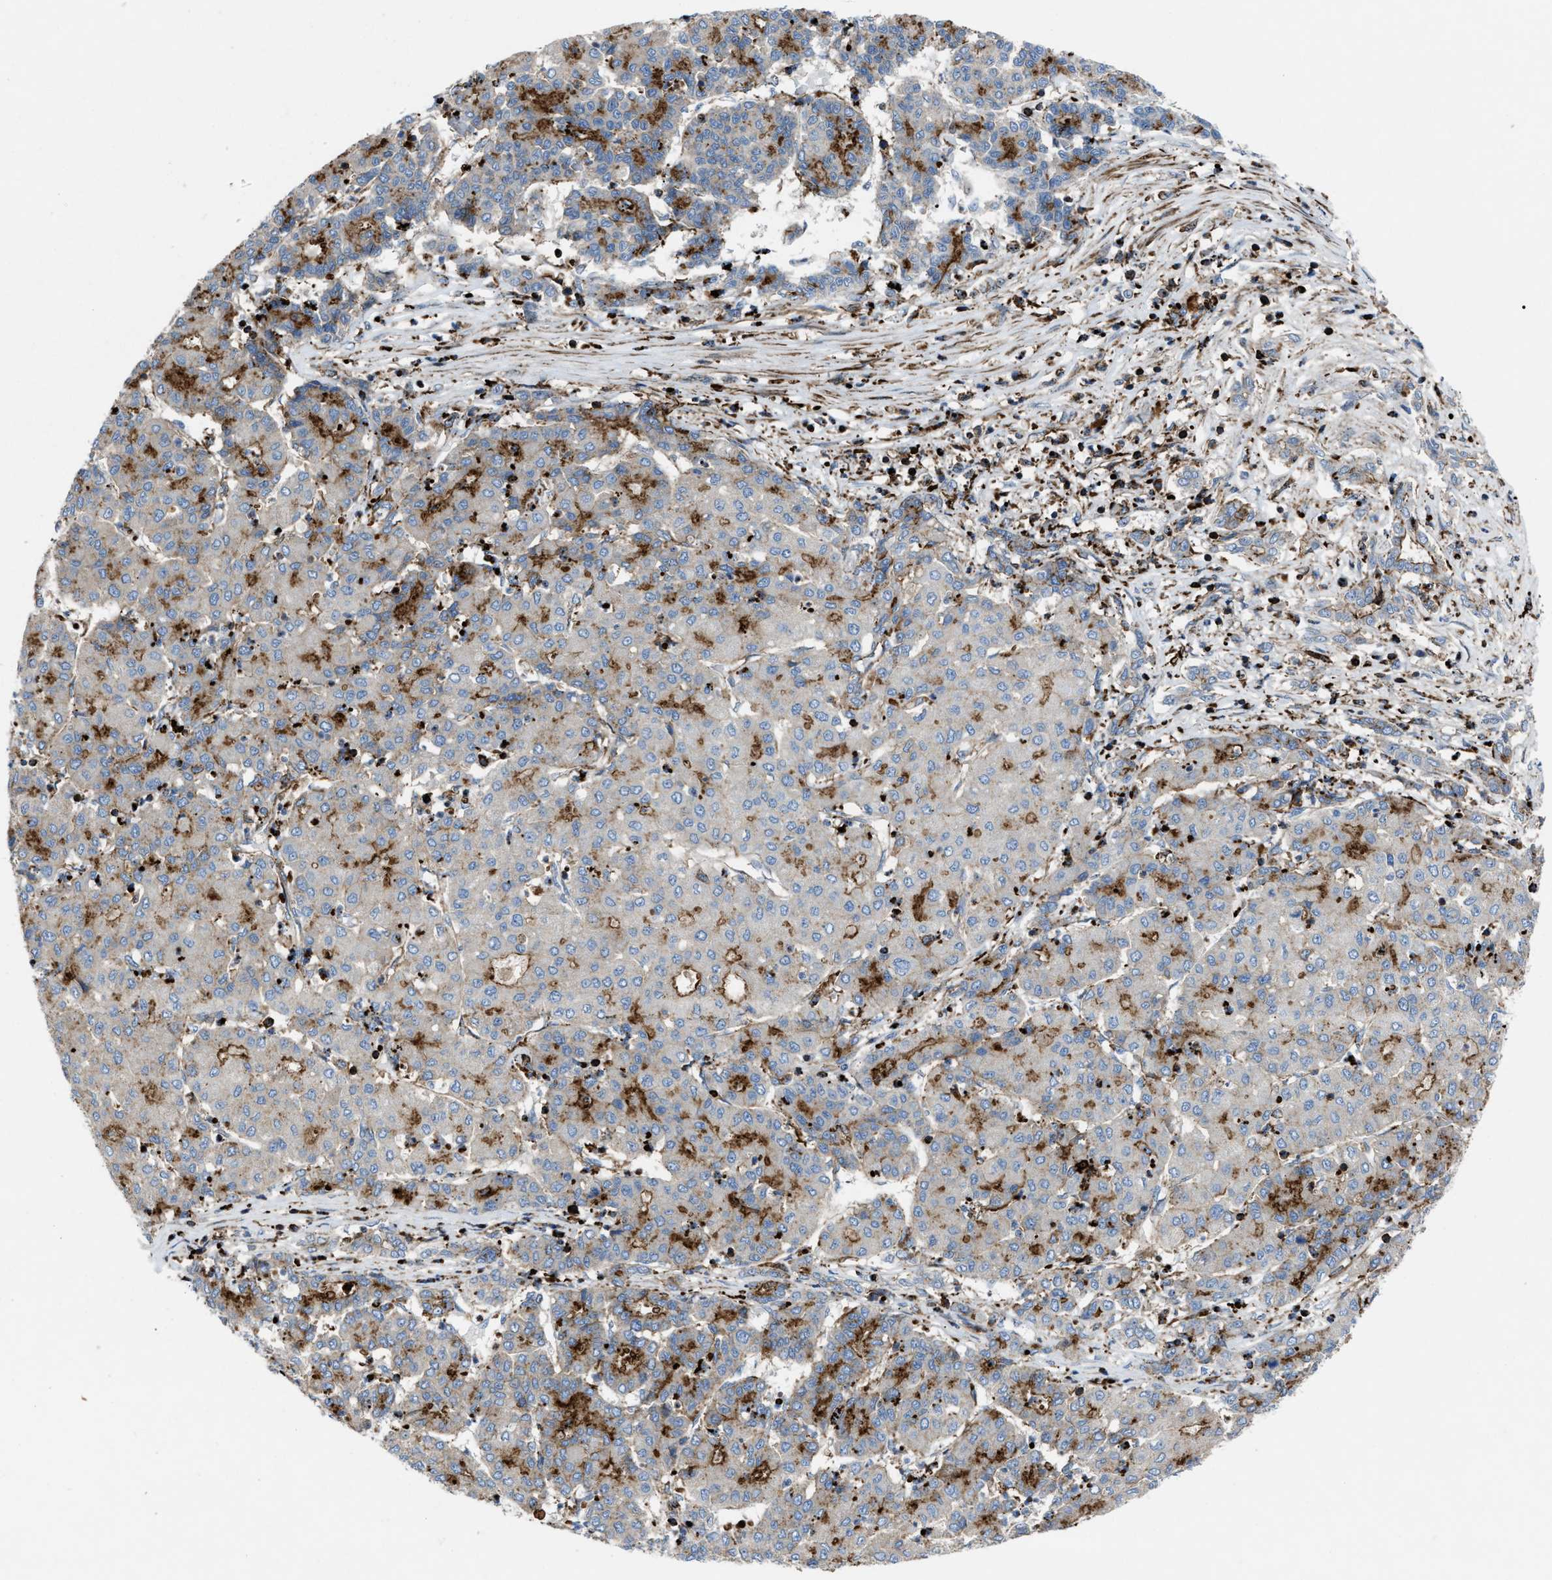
{"staining": {"intensity": "moderate", "quantity": "<25%", "location": "cytoplasmic/membranous"}, "tissue": "liver cancer", "cell_type": "Tumor cells", "image_type": "cancer", "snomed": [{"axis": "morphology", "description": "Carcinoma, Hepatocellular, NOS"}, {"axis": "topography", "description": "Liver"}], "caption": "This is an image of immunohistochemistry staining of liver hepatocellular carcinoma, which shows moderate positivity in the cytoplasmic/membranous of tumor cells.", "gene": "AGPAT2", "patient": {"sex": "male", "age": 65}}